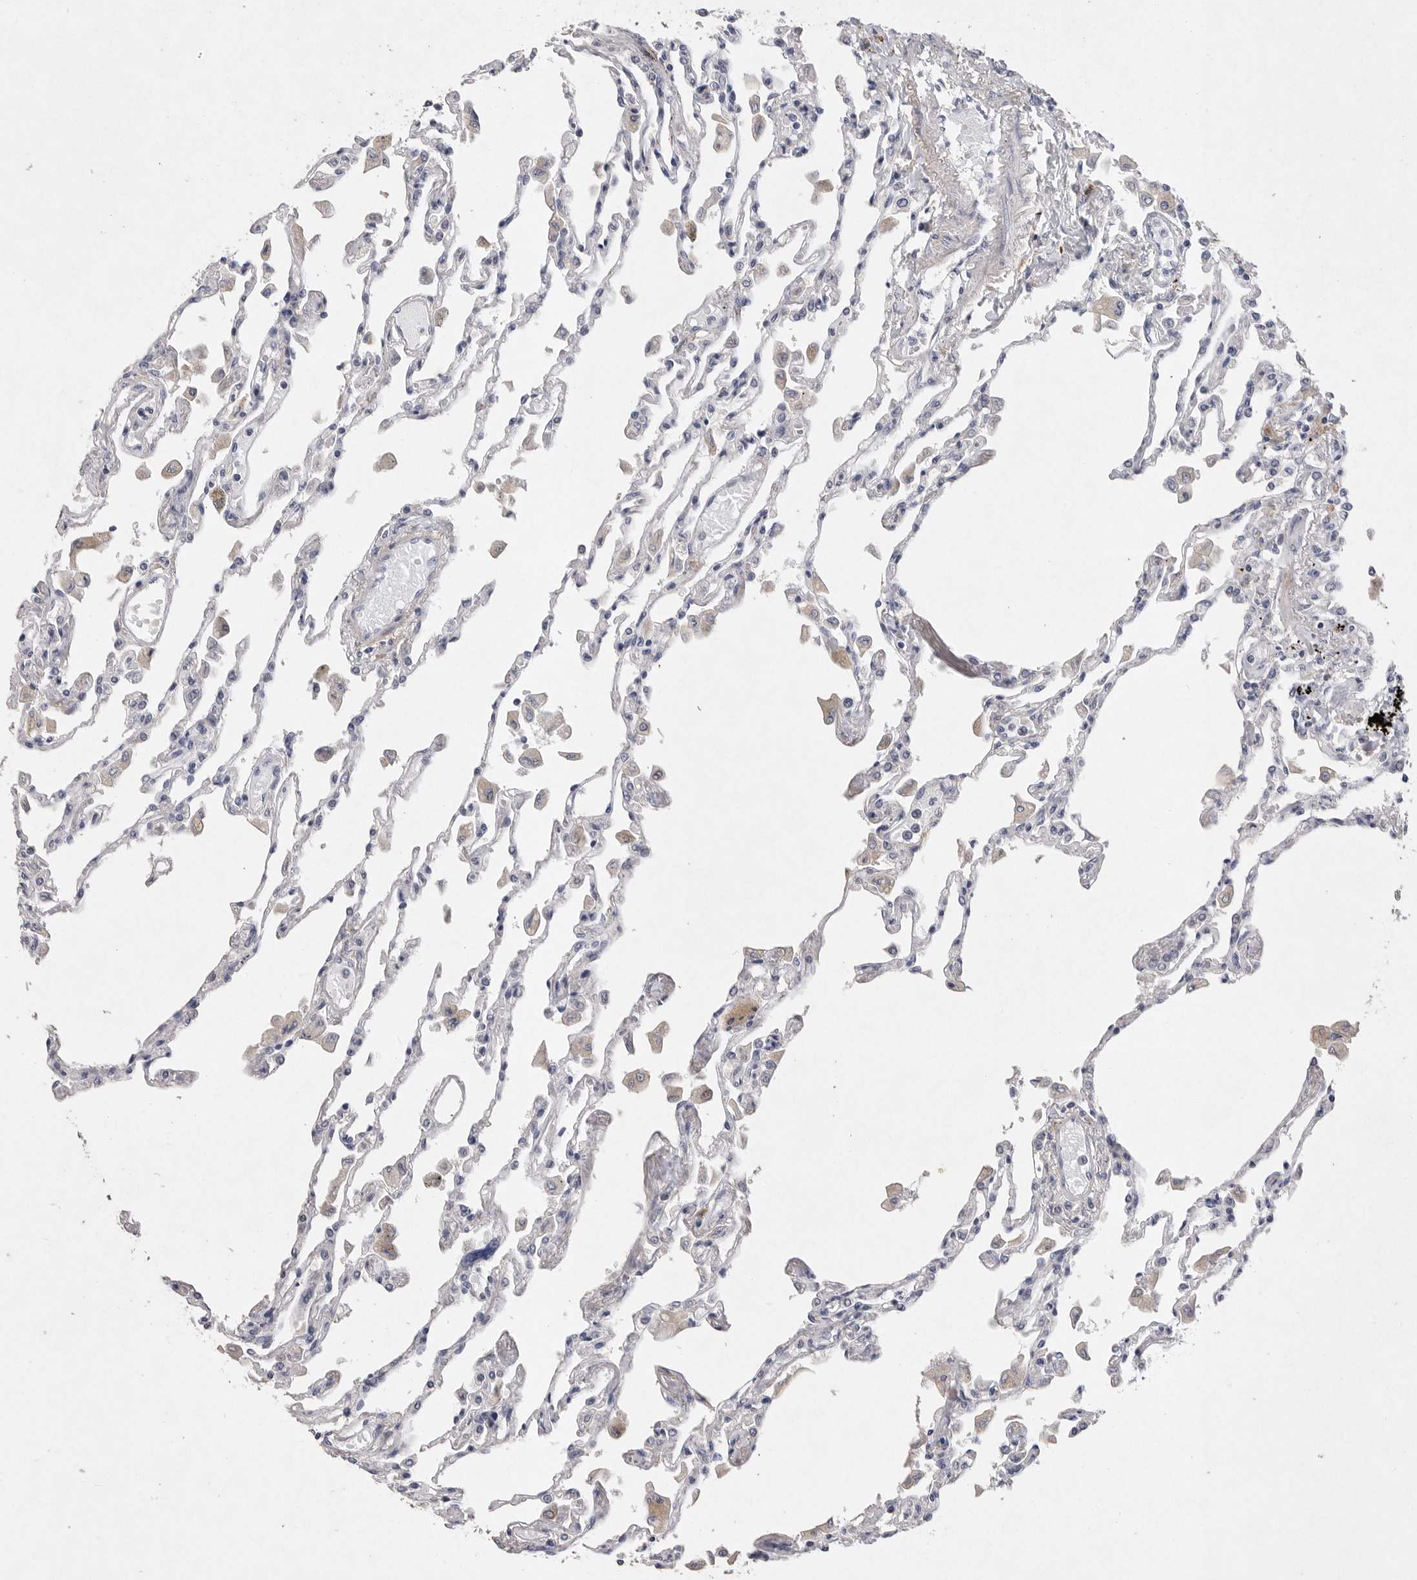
{"staining": {"intensity": "weak", "quantity": "<25%", "location": "cytoplasmic/membranous"}, "tissue": "lung", "cell_type": "Alveolar cells", "image_type": "normal", "snomed": [{"axis": "morphology", "description": "Normal tissue, NOS"}, {"axis": "topography", "description": "Bronchus"}, {"axis": "topography", "description": "Lung"}], "caption": "Immunohistochemistry (IHC) histopathology image of normal human lung stained for a protein (brown), which demonstrates no positivity in alveolar cells. (Stains: DAB (3,3'-diaminobenzidine) IHC with hematoxylin counter stain, Microscopy: brightfield microscopy at high magnification).", "gene": "EDEM3", "patient": {"sex": "female", "age": 49}}